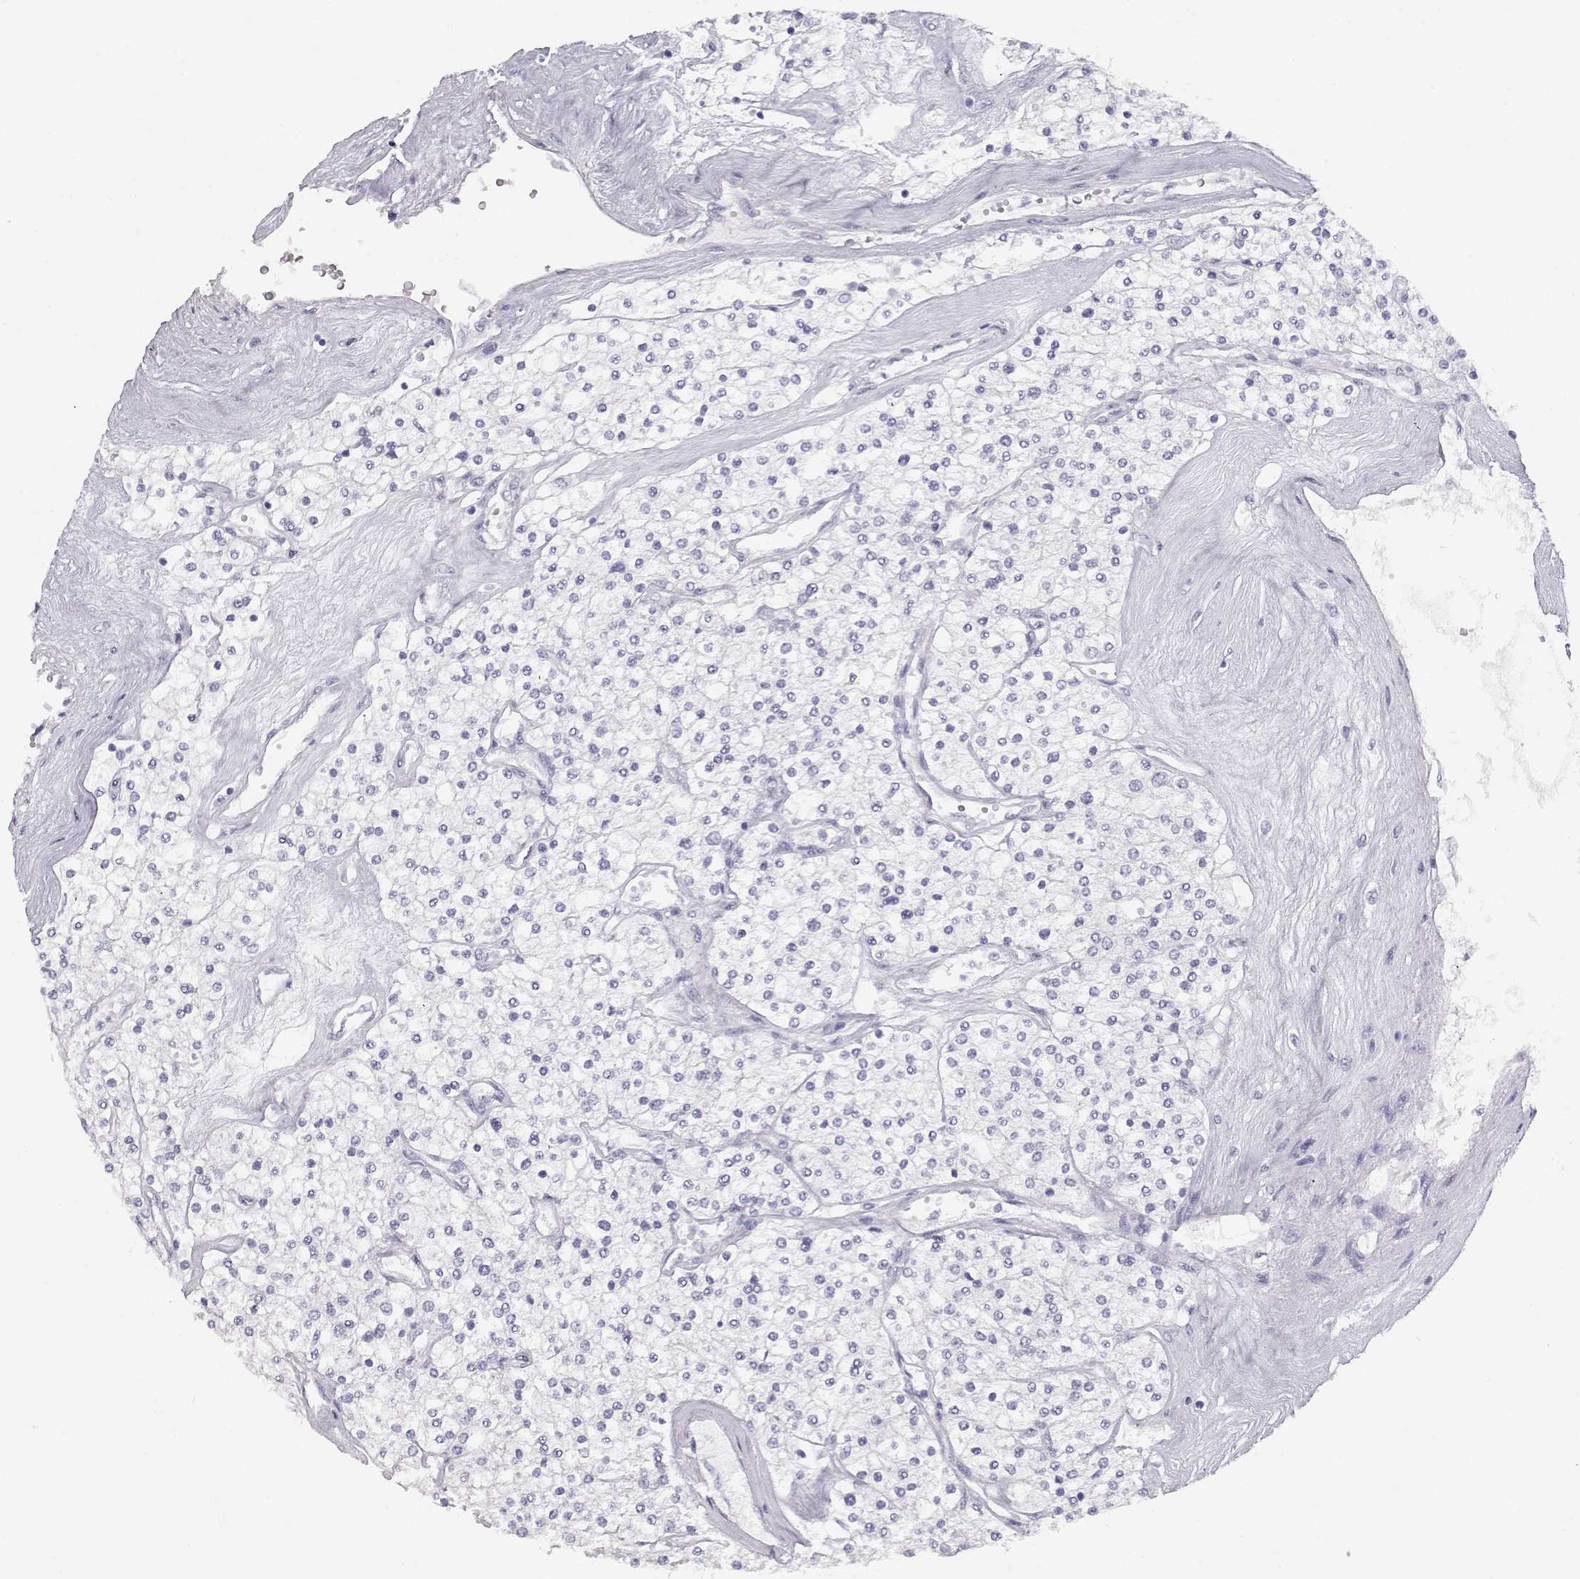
{"staining": {"intensity": "negative", "quantity": "none", "location": "none"}, "tissue": "renal cancer", "cell_type": "Tumor cells", "image_type": "cancer", "snomed": [{"axis": "morphology", "description": "Adenocarcinoma, NOS"}, {"axis": "topography", "description": "Kidney"}], "caption": "Immunohistochemistry (IHC) image of neoplastic tissue: renal cancer stained with DAB (3,3'-diaminobenzidine) displays no significant protein positivity in tumor cells.", "gene": "TKTL1", "patient": {"sex": "male", "age": 80}}